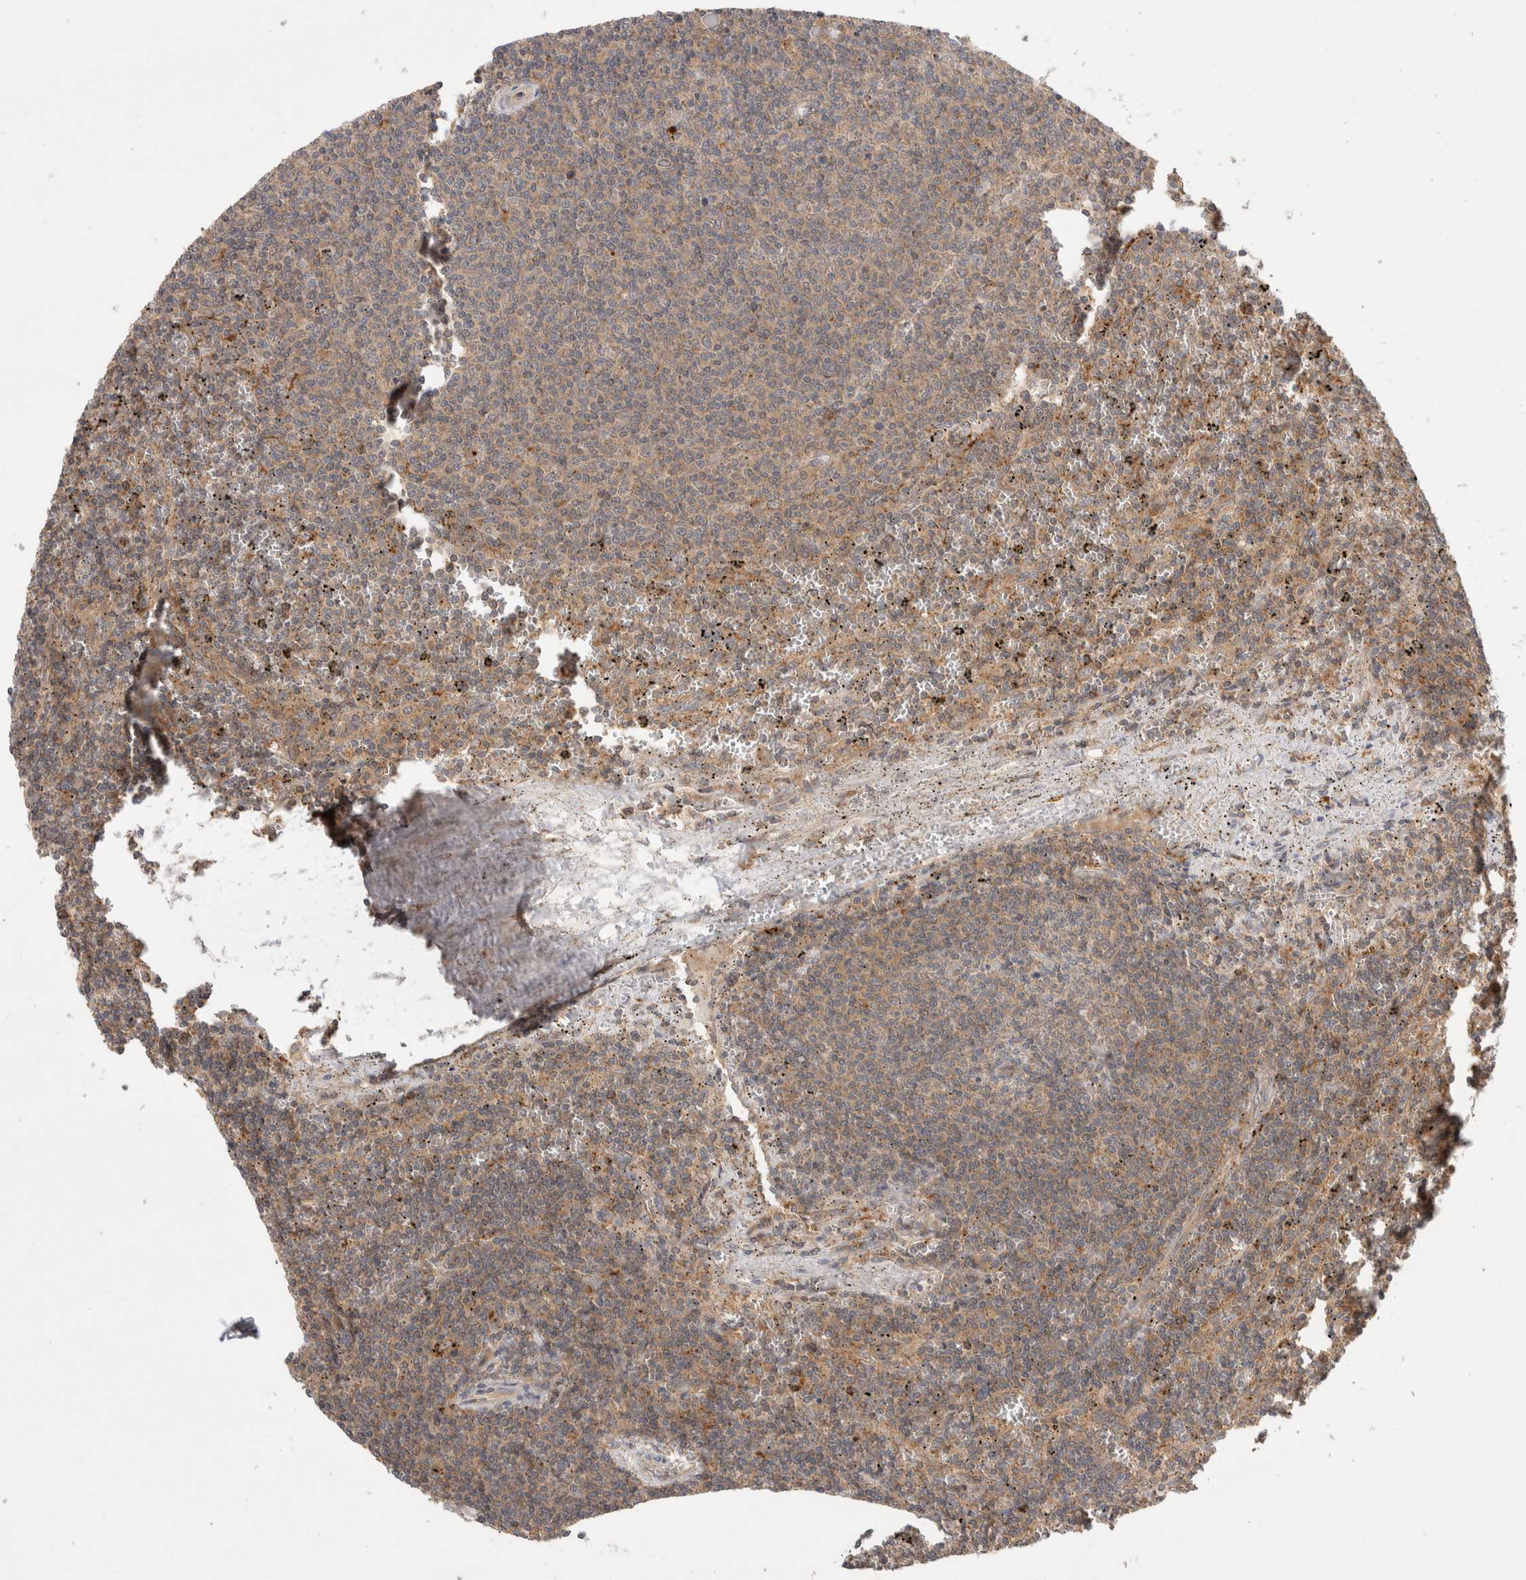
{"staining": {"intensity": "weak", "quantity": ">75%", "location": "cytoplasmic/membranous"}, "tissue": "lymphoma", "cell_type": "Tumor cells", "image_type": "cancer", "snomed": [{"axis": "morphology", "description": "Malignant lymphoma, non-Hodgkin's type, Low grade"}, {"axis": "topography", "description": "Spleen"}], "caption": "Immunohistochemical staining of human malignant lymphoma, non-Hodgkin's type (low-grade) shows weak cytoplasmic/membranous protein expression in approximately >75% of tumor cells.", "gene": "VPS28", "patient": {"sex": "female", "age": 50}}